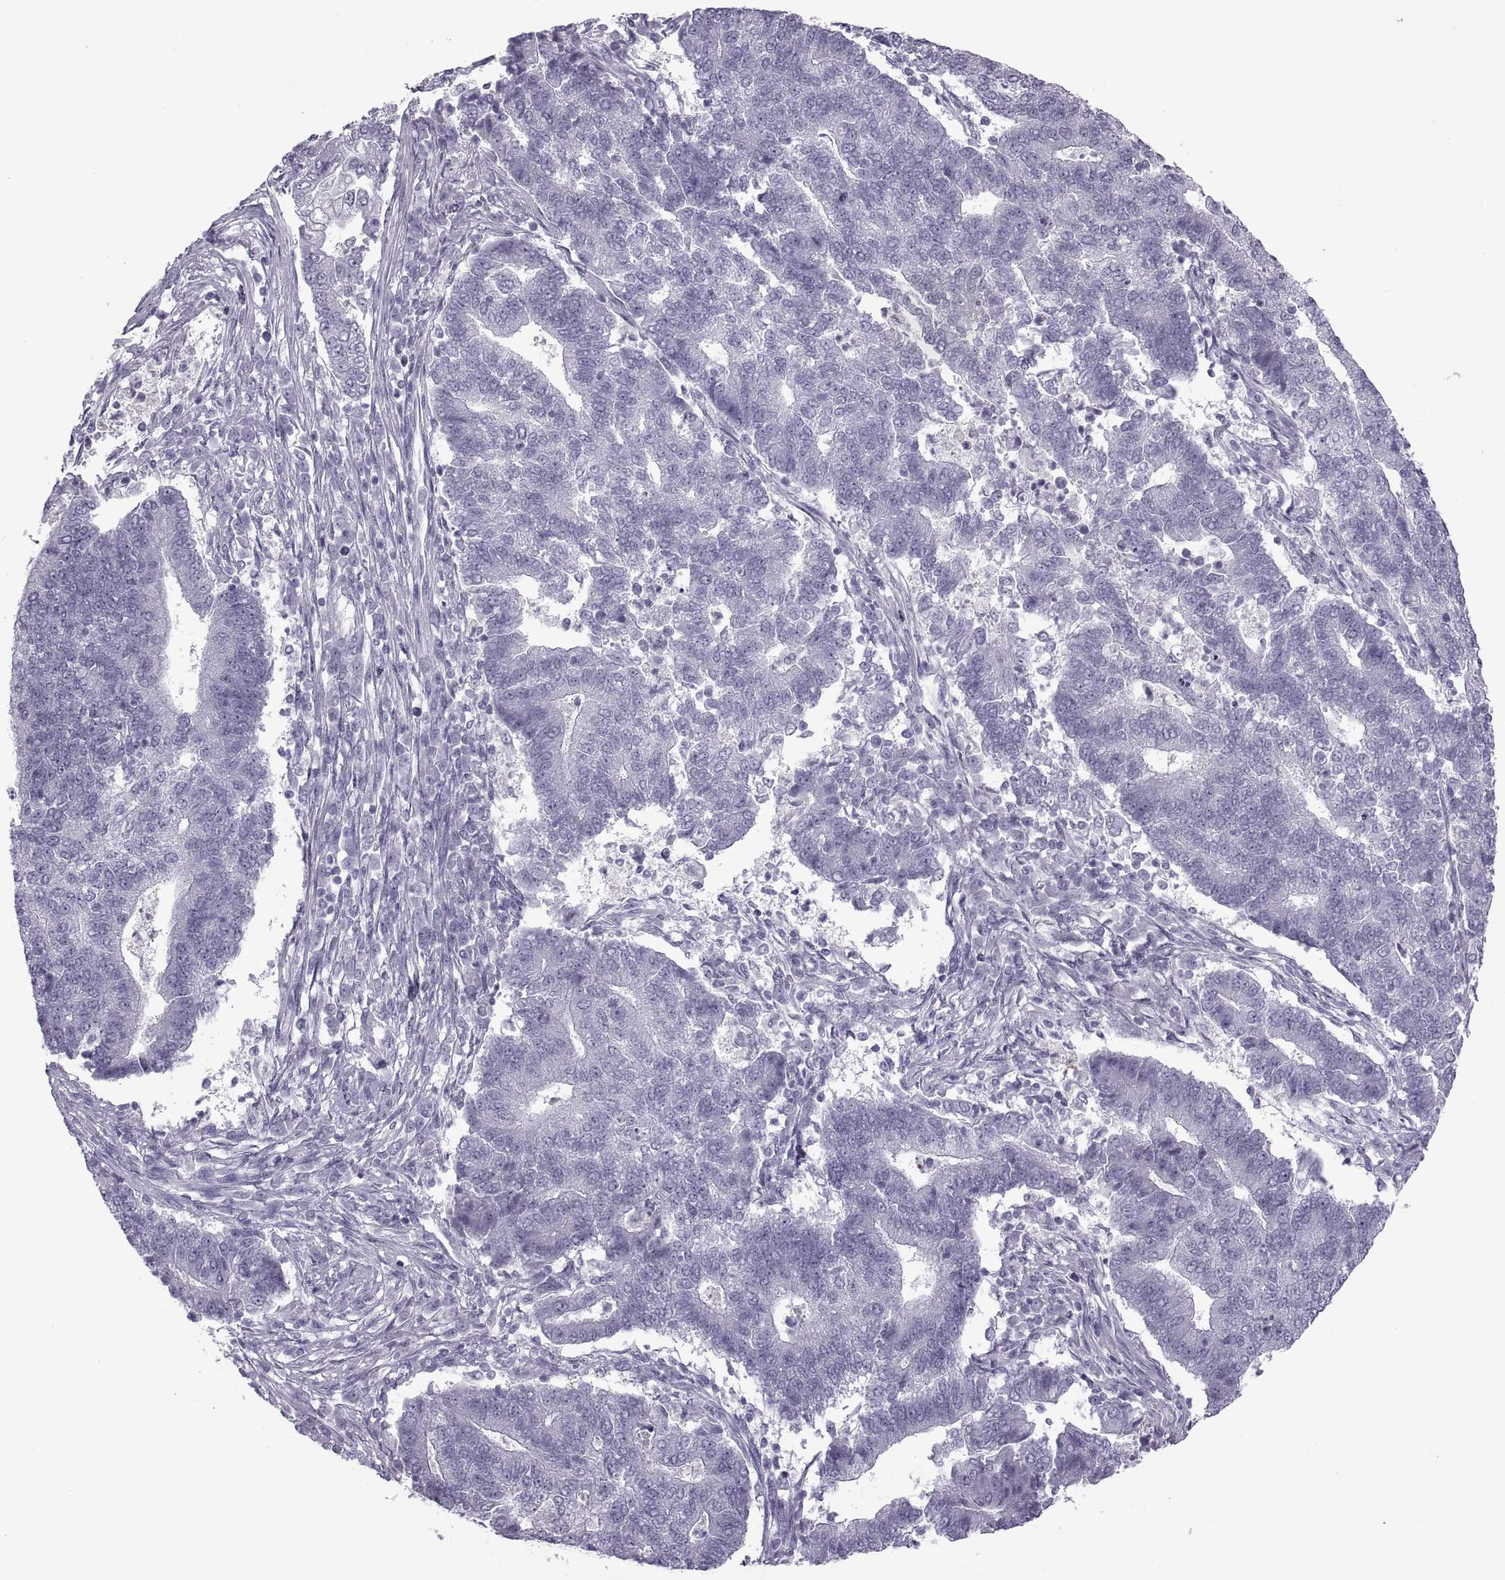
{"staining": {"intensity": "negative", "quantity": "none", "location": "none"}, "tissue": "endometrial cancer", "cell_type": "Tumor cells", "image_type": "cancer", "snomed": [{"axis": "morphology", "description": "Adenocarcinoma, NOS"}, {"axis": "topography", "description": "Uterus"}, {"axis": "topography", "description": "Endometrium"}], "caption": "High power microscopy photomicrograph of an immunohistochemistry (IHC) image of endometrial cancer (adenocarcinoma), revealing no significant expression in tumor cells.", "gene": "FAM24A", "patient": {"sex": "female", "age": 54}}